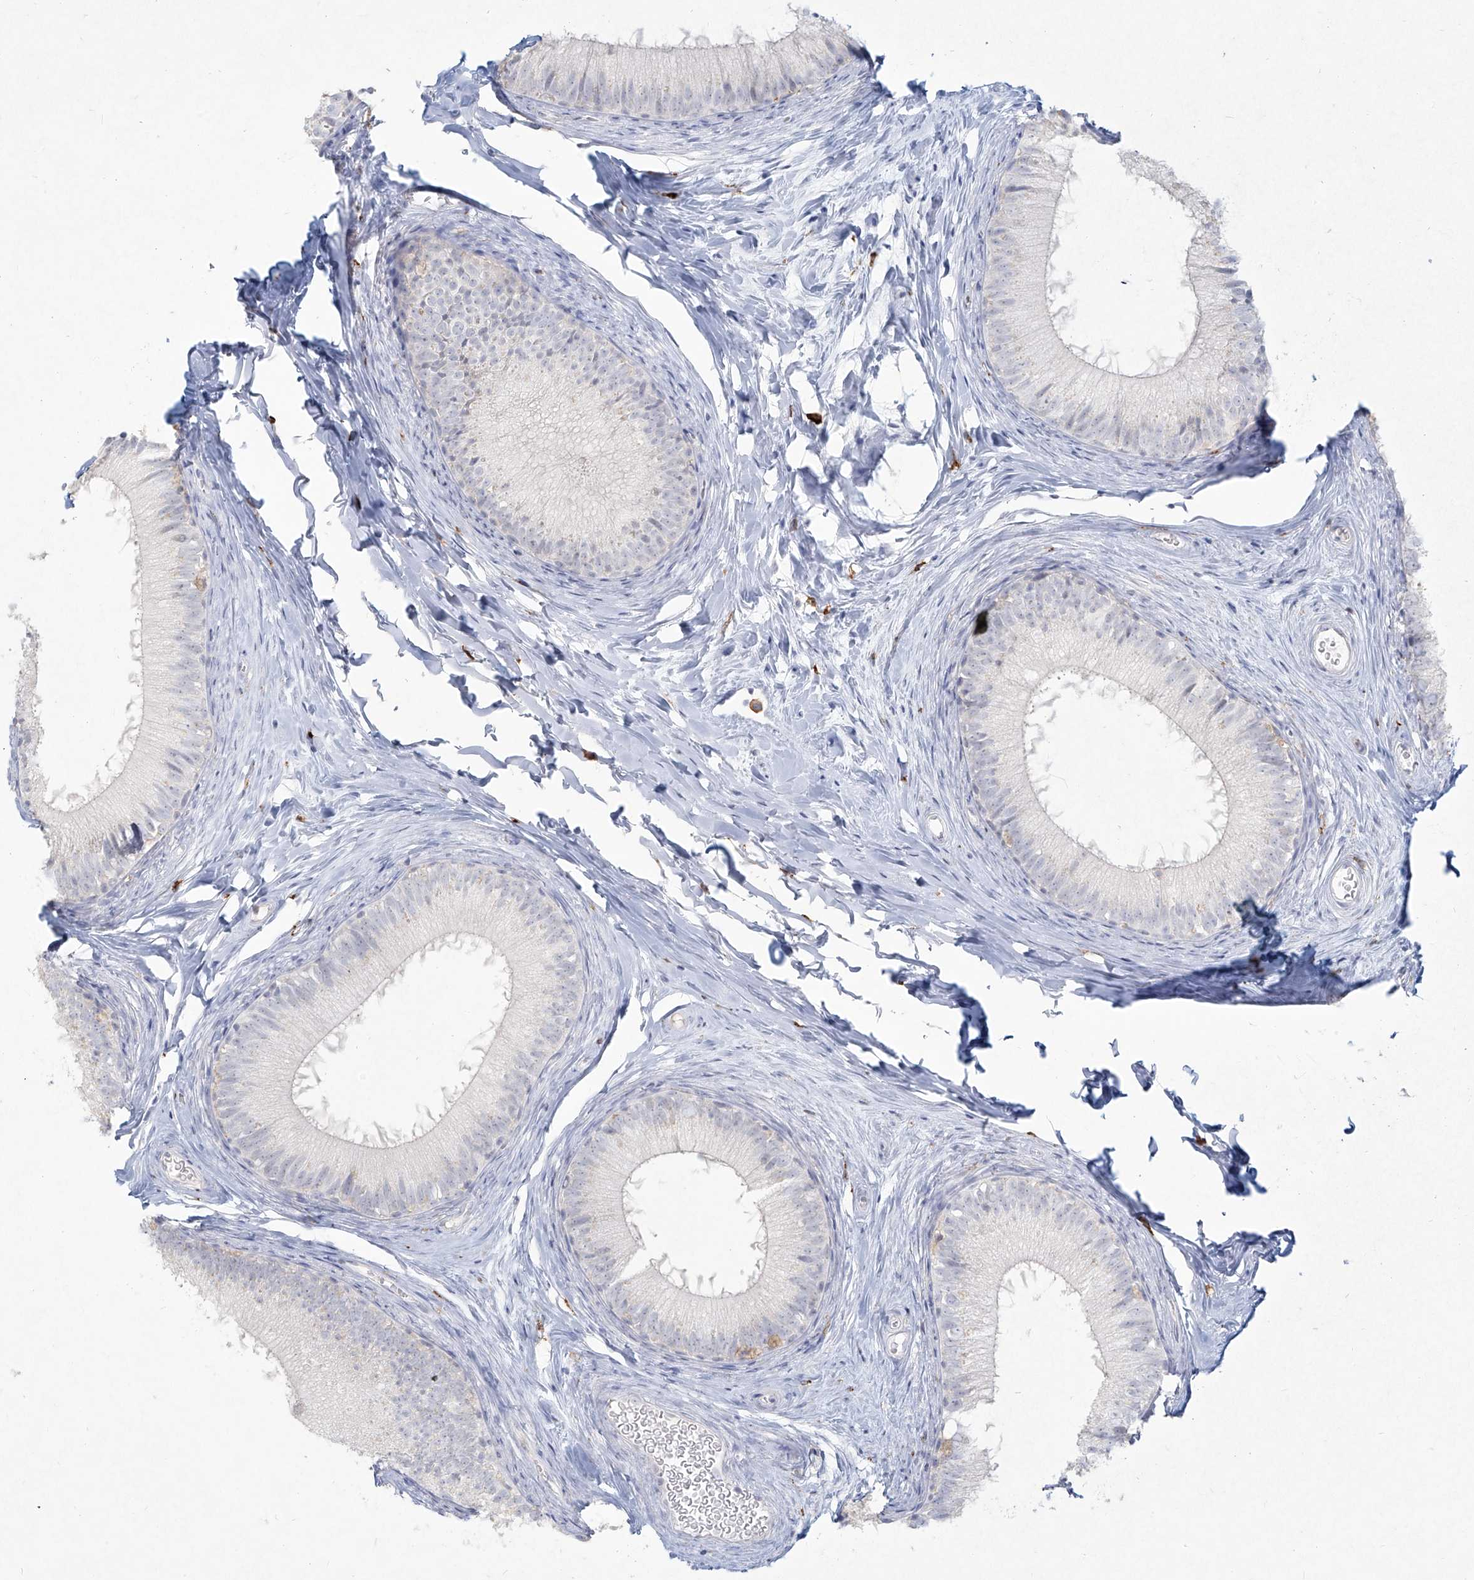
{"staining": {"intensity": "negative", "quantity": "none", "location": "none"}, "tissue": "epididymis", "cell_type": "Glandular cells", "image_type": "normal", "snomed": [{"axis": "morphology", "description": "Normal tissue, NOS"}, {"axis": "topography", "description": "Epididymis"}], "caption": "DAB immunohistochemical staining of benign human epididymis exhibits no significant expression in glandular cells.", "gene": "CD209", "patient": {"sex": "male", "age": 34}}